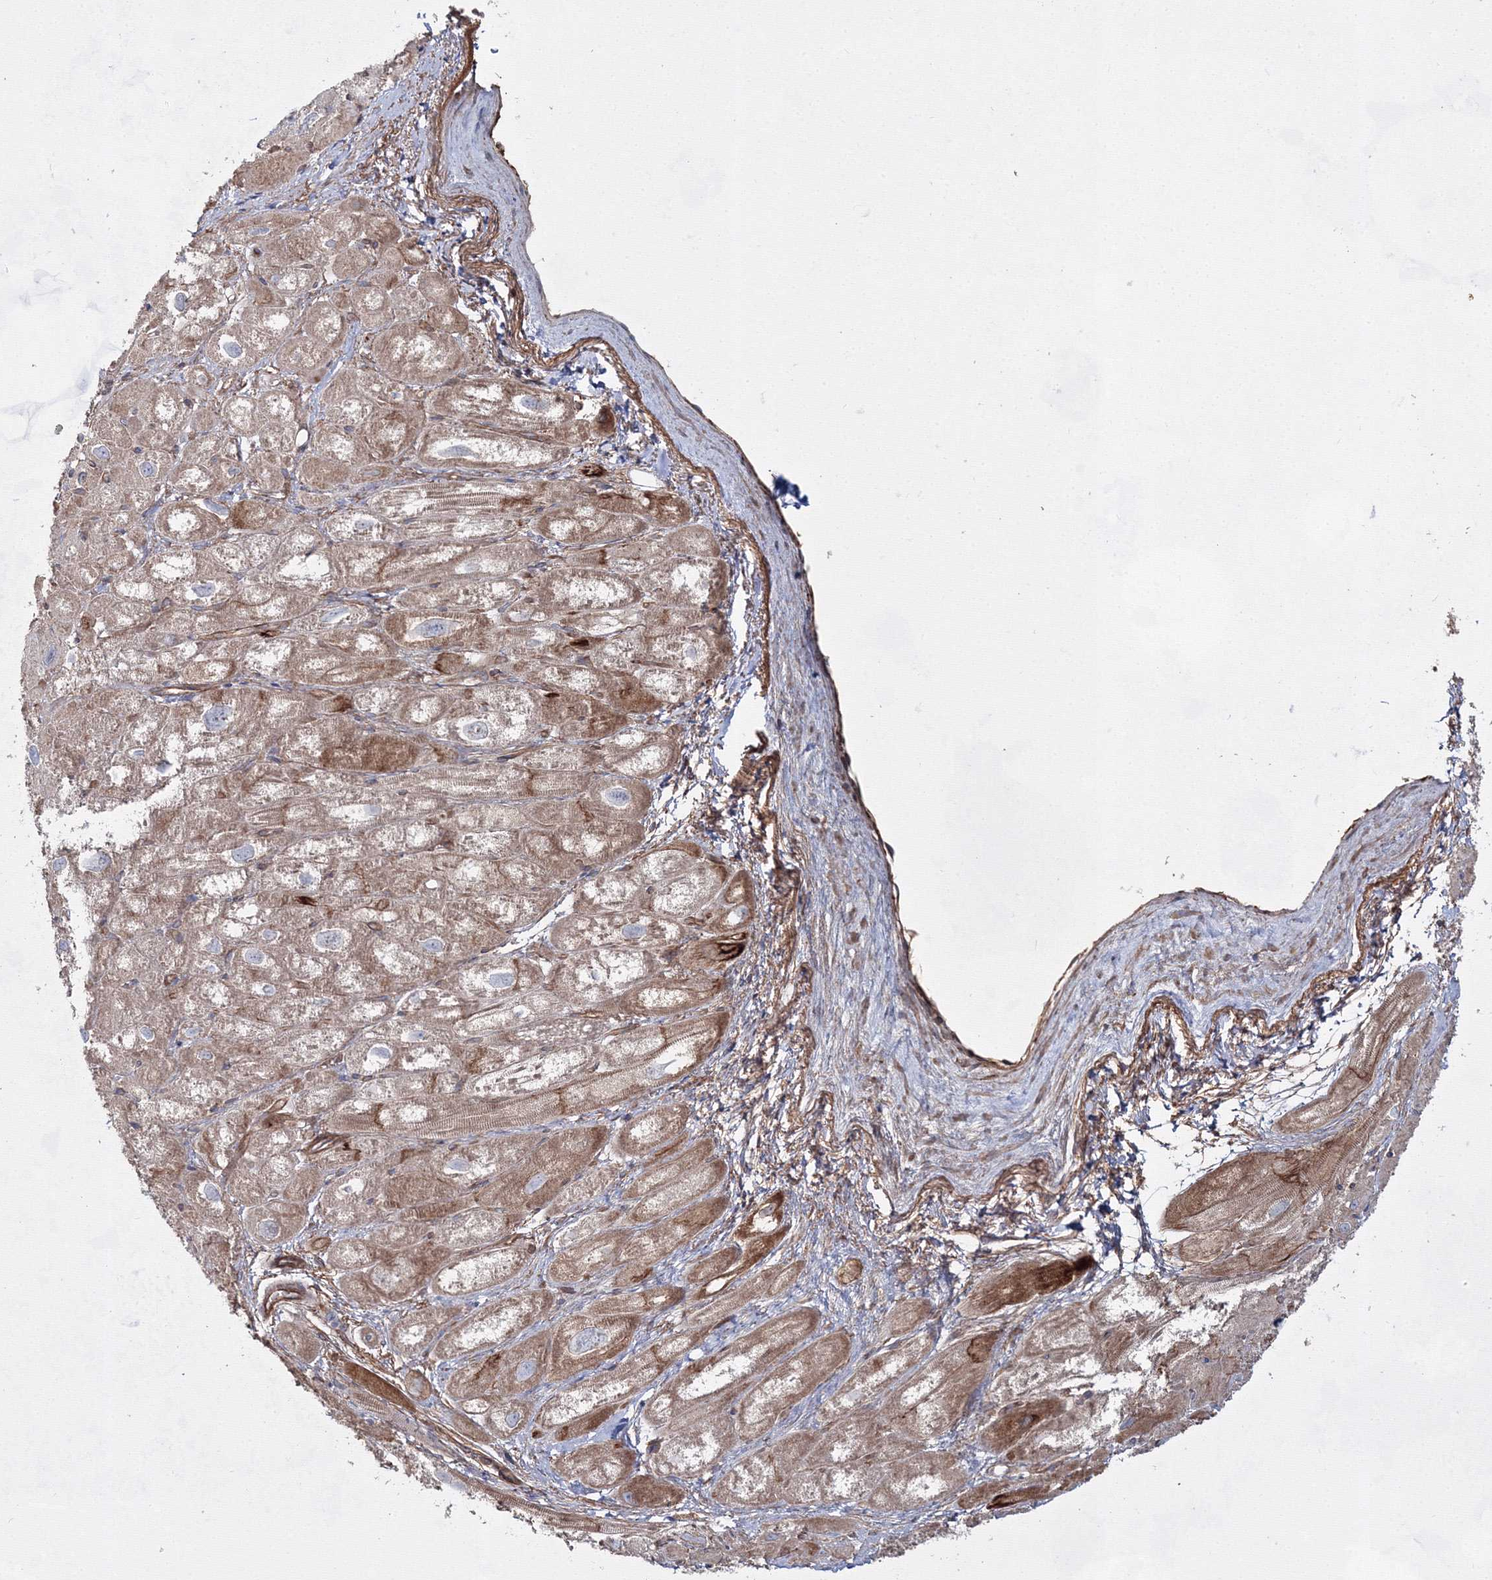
{"staining": {"intensity": "moderate", "quantity": "25%-75%", "location": "cytoplasmic/membranous"}, "tissue": "heart muscle", "cell_type": "Cardiomyocytes", "image_type": "normal", "snomed": [{"axis": "morphology", "description": "Normal tissue, NOS"}, {"axis": "topography", "description": "Heart"}], "caption": "The image reveals immunohistochemical staining of unremarkable heart muscle. There is moderate cytoplasmic/membranous staining is appreciated in approximately 25%-75% of cardiomyocytes. (Brightfield microscopy of DAB IHC at high magnification).", "gene": "EXOC6", "patient": {"sex": "male", "age": 50}}